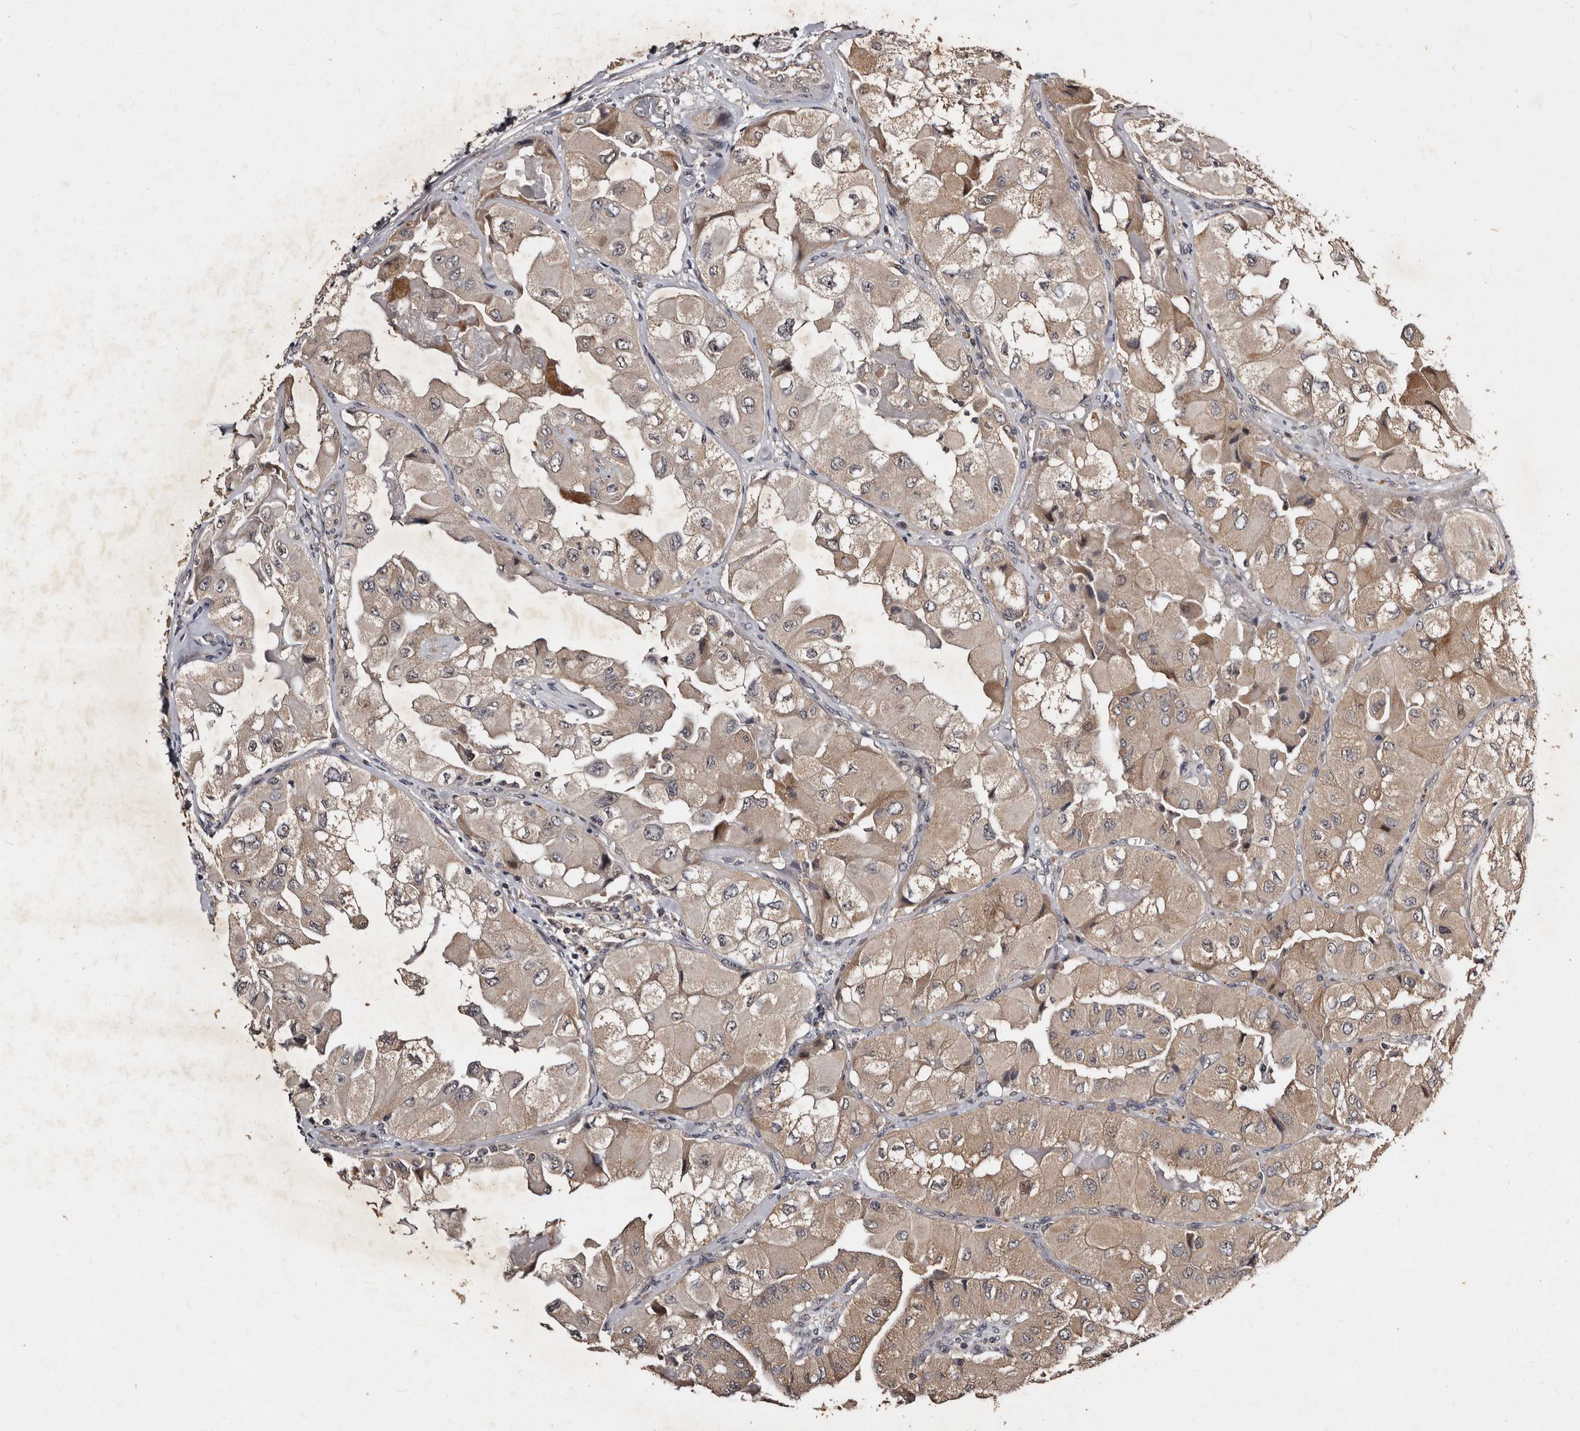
{"staining": {"intensity": "weak", "quantity": ">75%", "location": "cytoplasmic/membranous"}, "tissue": "thyroid cancer", "cell_type": "Tumor cells", "image_type": "cancer", "snomed": [{"axis": "morphology", "description": "Papillary adenocarcinoma, NOS"}, {"axis": "topography", "description": "Thyroid gland"}], "caption": "Immunohistochemistry micrograph of papillary adenocarcinoma (thyroid) stained for a protein (brown), which shows low levels of weak cytoplasmic/membranous staining in approximately >75% of tumor cells.", "gene": "MKRN3", "patient": {"sex": "female", "age": 59}}